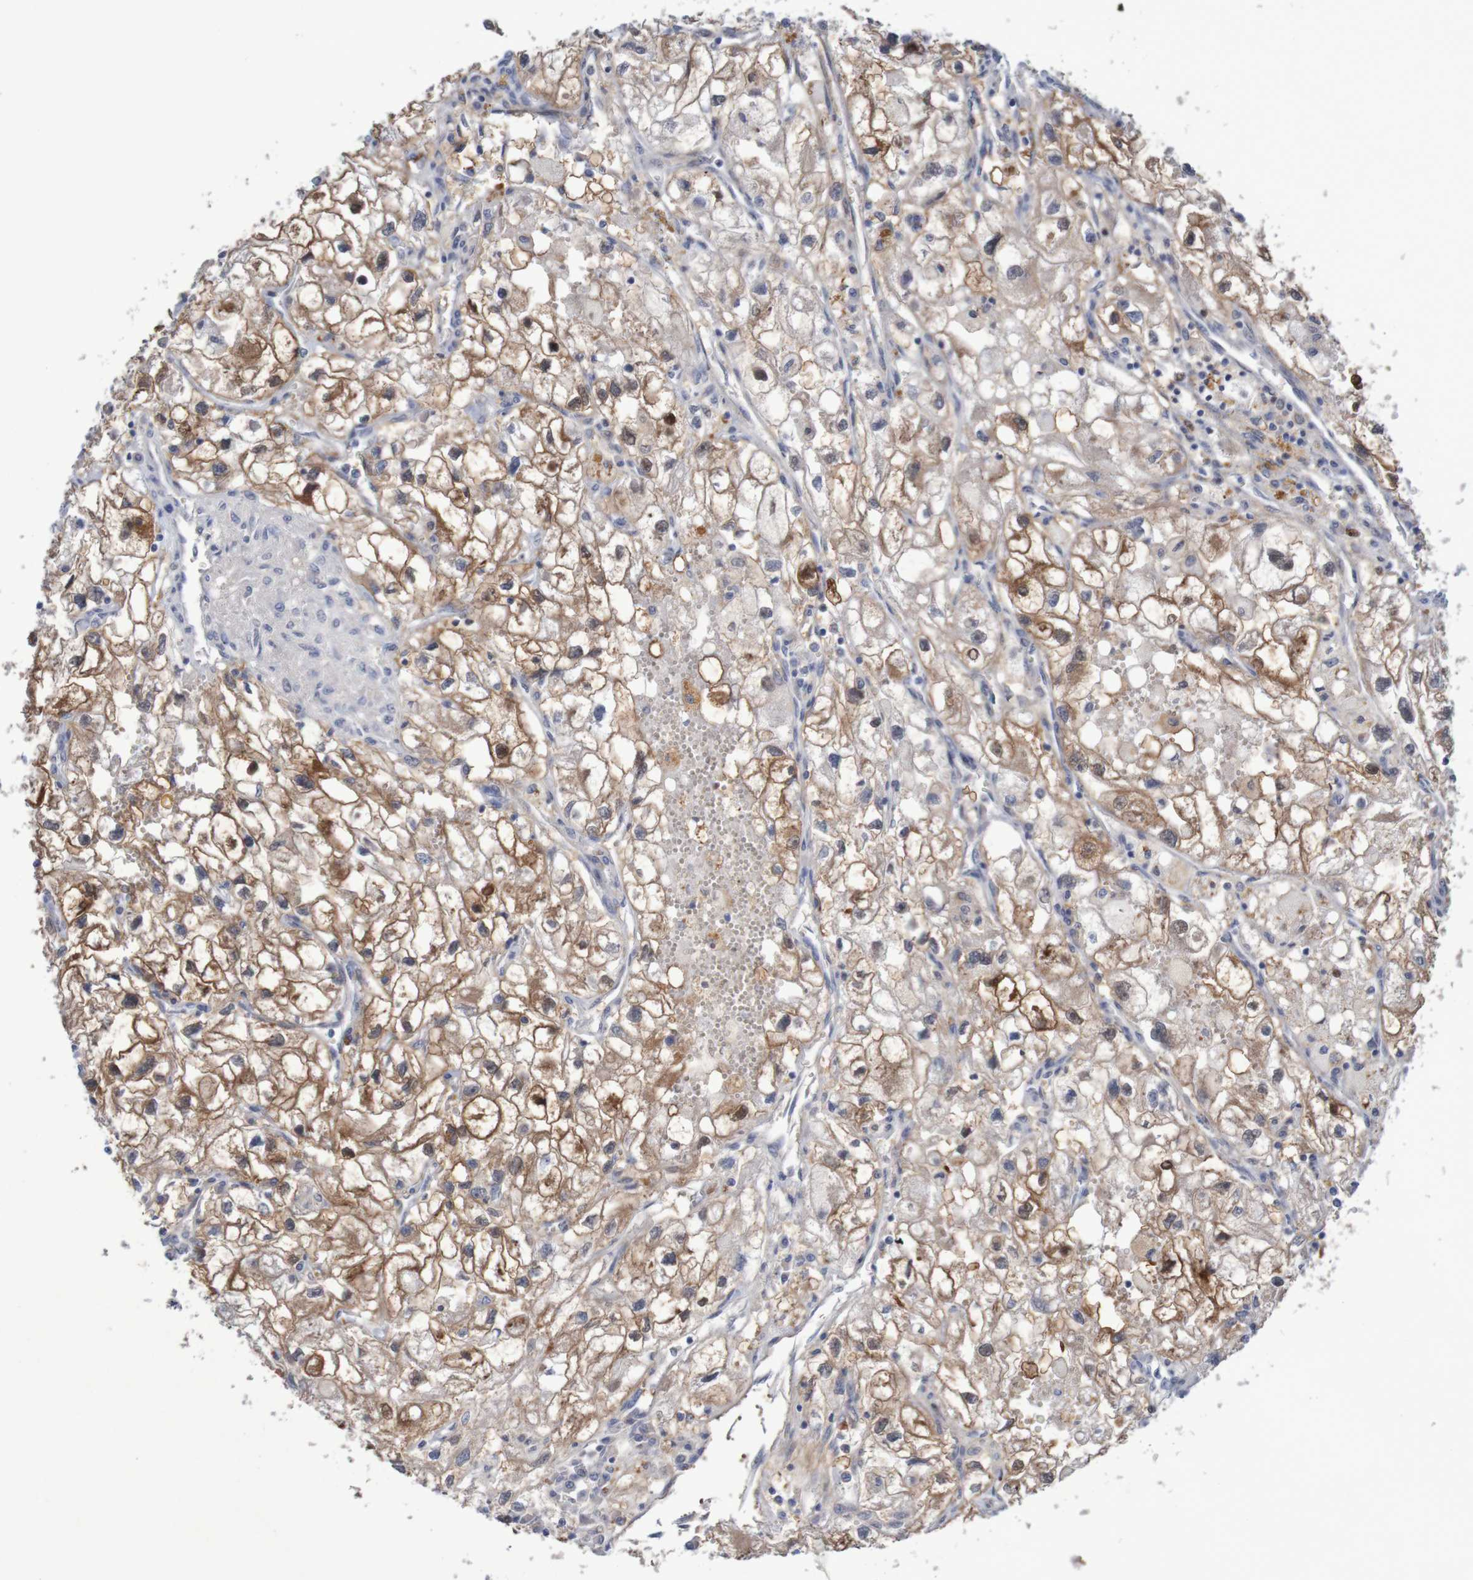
{"staining": {"intensity": "moderate", "quantity": ">75%", "location": "cytoplasmic/membranous"}, "tissue": "renal cancer", "cell_type": "Tumor cells", "image_type": "cancer", "snomed": [{"axis": "morphology", "description": "Adenocarcinoma, NOS"}, {"axis": "topography", "description": "Kidney"}], "caption": "This histopathology image exhibits immunohistochemistry (IHC) staining of renal cancer (adenocarcinoma), with medium moderate cytoplasmic/membranous expression in approximately >75% of tumor cells.", "gene": "FBP2", "patient": {"sex": "female", "age": 70}}